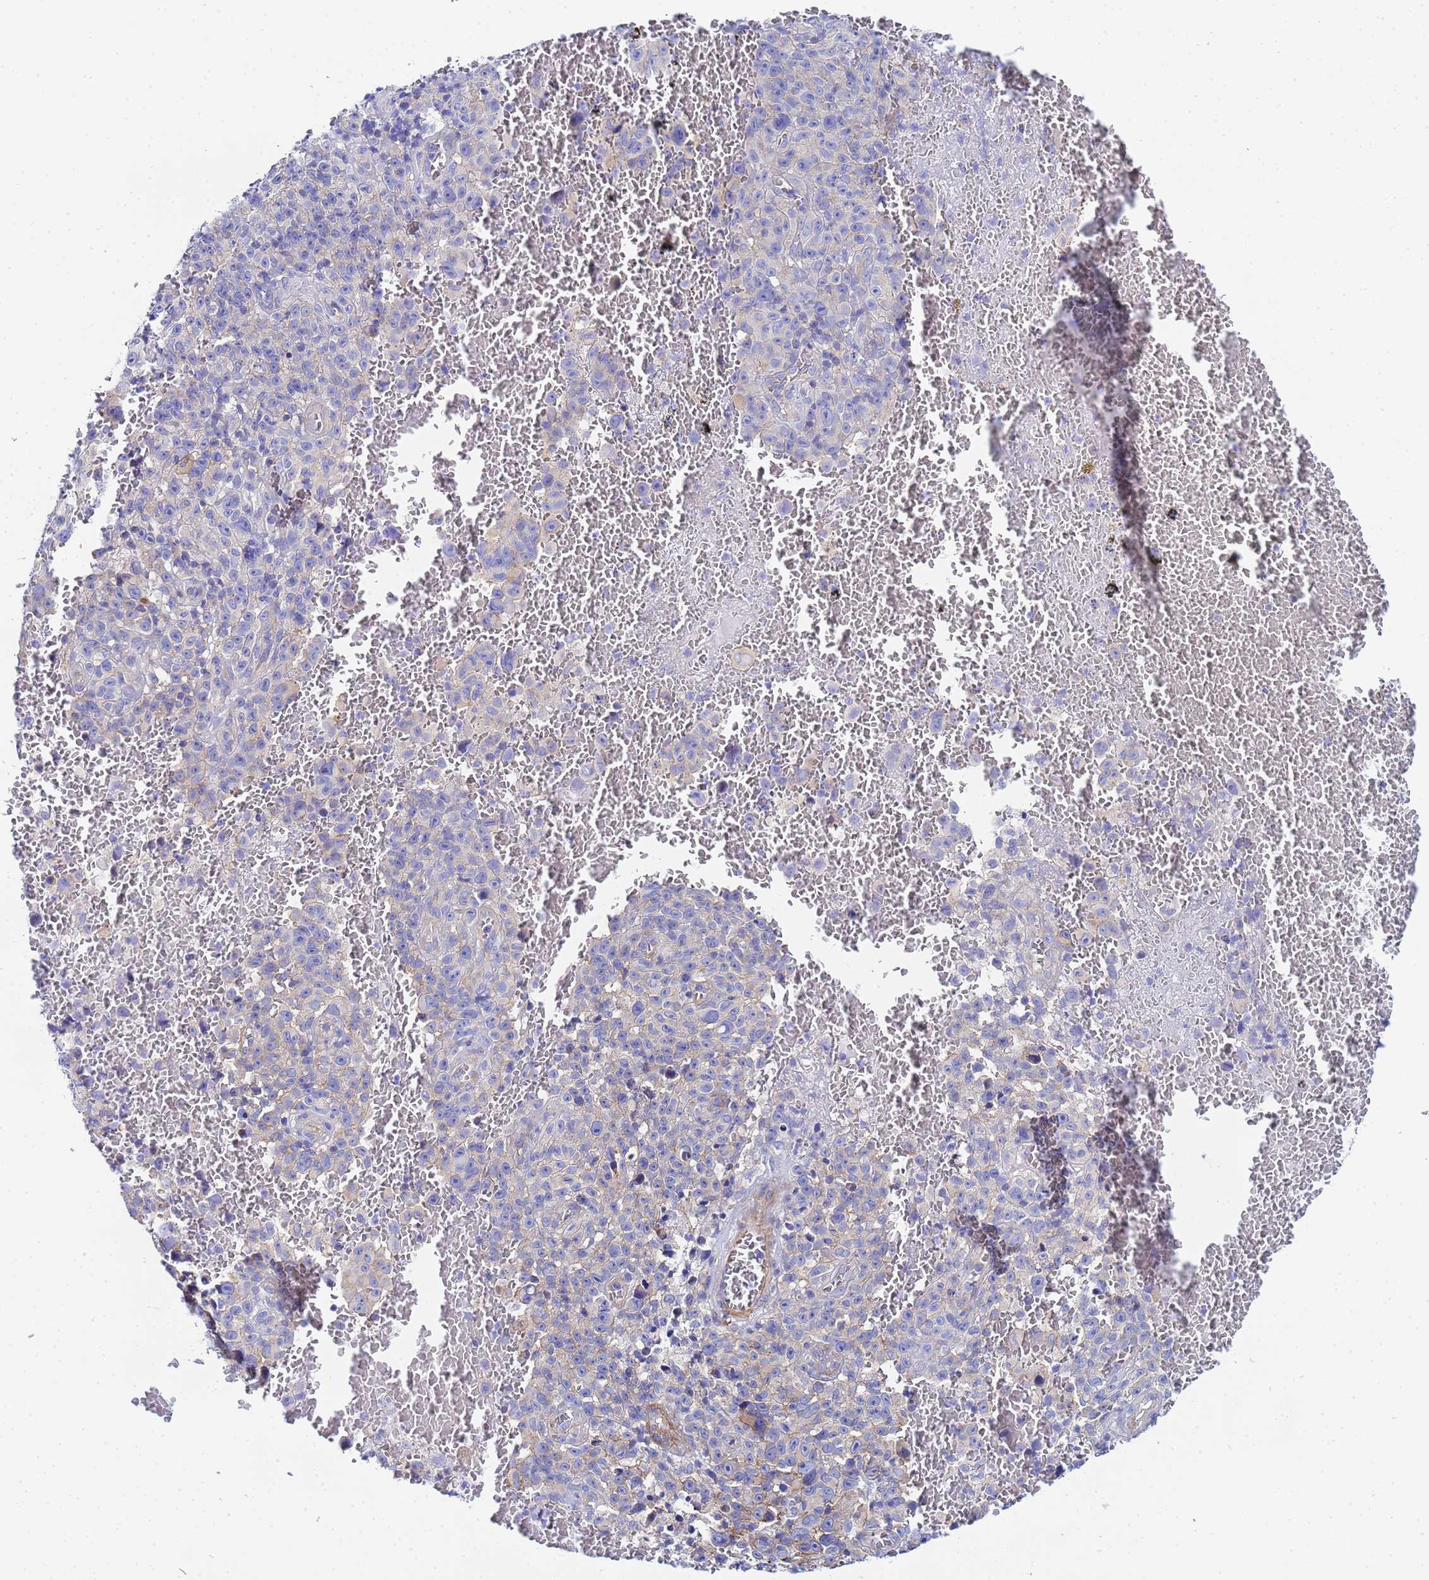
{"staining": {"intensity": "negative", "quantity": "none", "location": "none"}, "tissue": "melanoma", "cell_type": "Tumor cells", "image_type": "cancer", "snomed": [{"axis": "morphology", "description": "Malignant melanoma, NOS"}, {"axis": "topography", "description": "Skin"}], "caption": "Immunohistochemistry (IHC) image of neoplastic tissue: melanoma stained with DAB reveals no significant protein expression in tumor cells.", "gene": "RAB39B", "patient": {"sex": "female", "age": 82}}